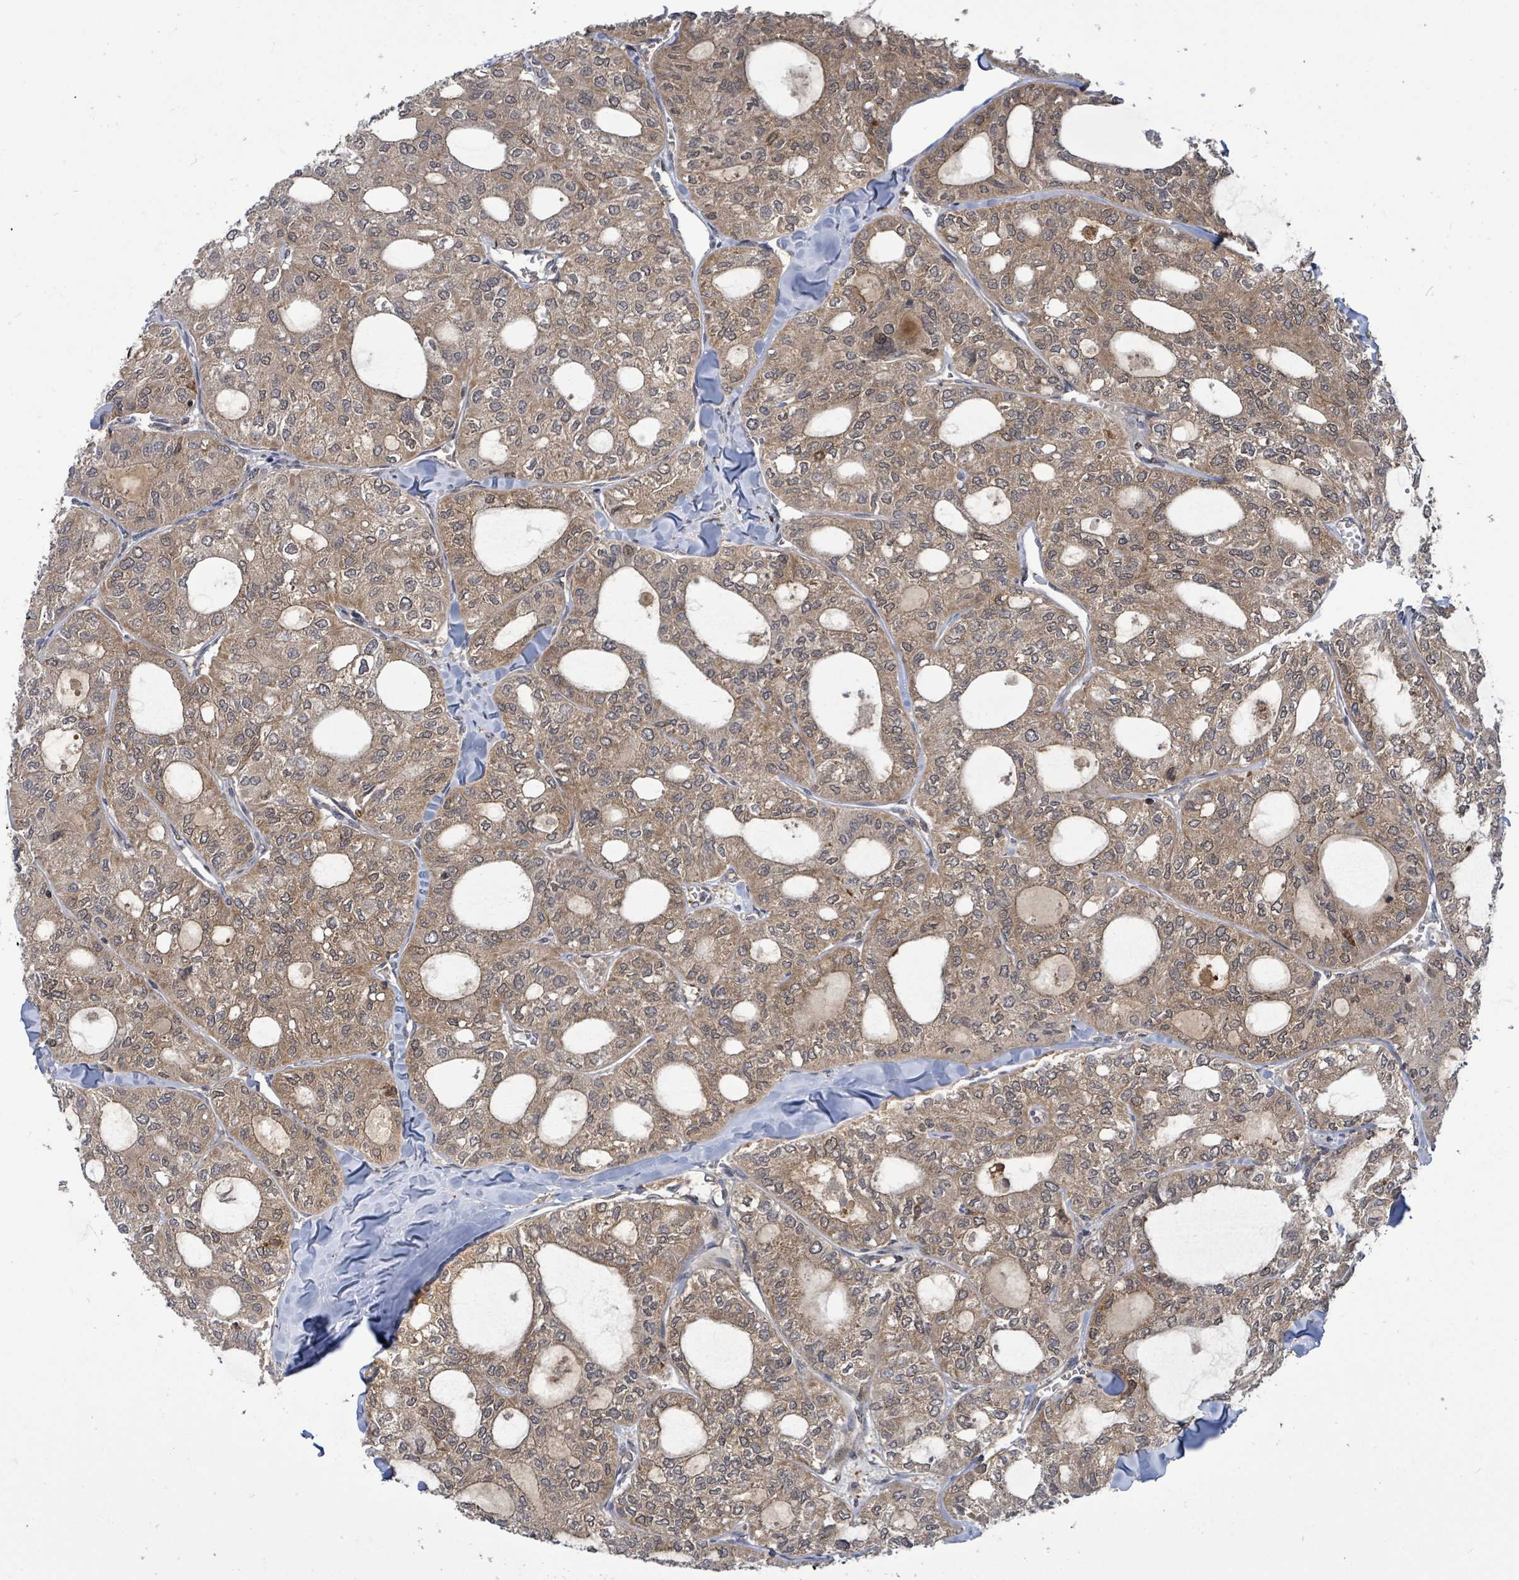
{"staining": {"intensity": "moderate", "quantity": ">75%", "location": "cytoplasmic/membranous"}, "tissue": "thyroid cancer", "cell_type": "Tumor cells", "image_type": "cancer", "snomed": [{"axis": "morphology", "description": "Follicular adenoma carcinoma, NOS"}, {"axis": "topography", "description": "Thyroid gland"}], "caption": "Thyroid follicular adenoma carcinoma stained for a protein (brown) demonstrates moderate cytoplasmic/membranous positive expression in approximately >75% of tumor cells.", "gene": "FBXO6", "patient": {"sex": "male", "age": 75}}